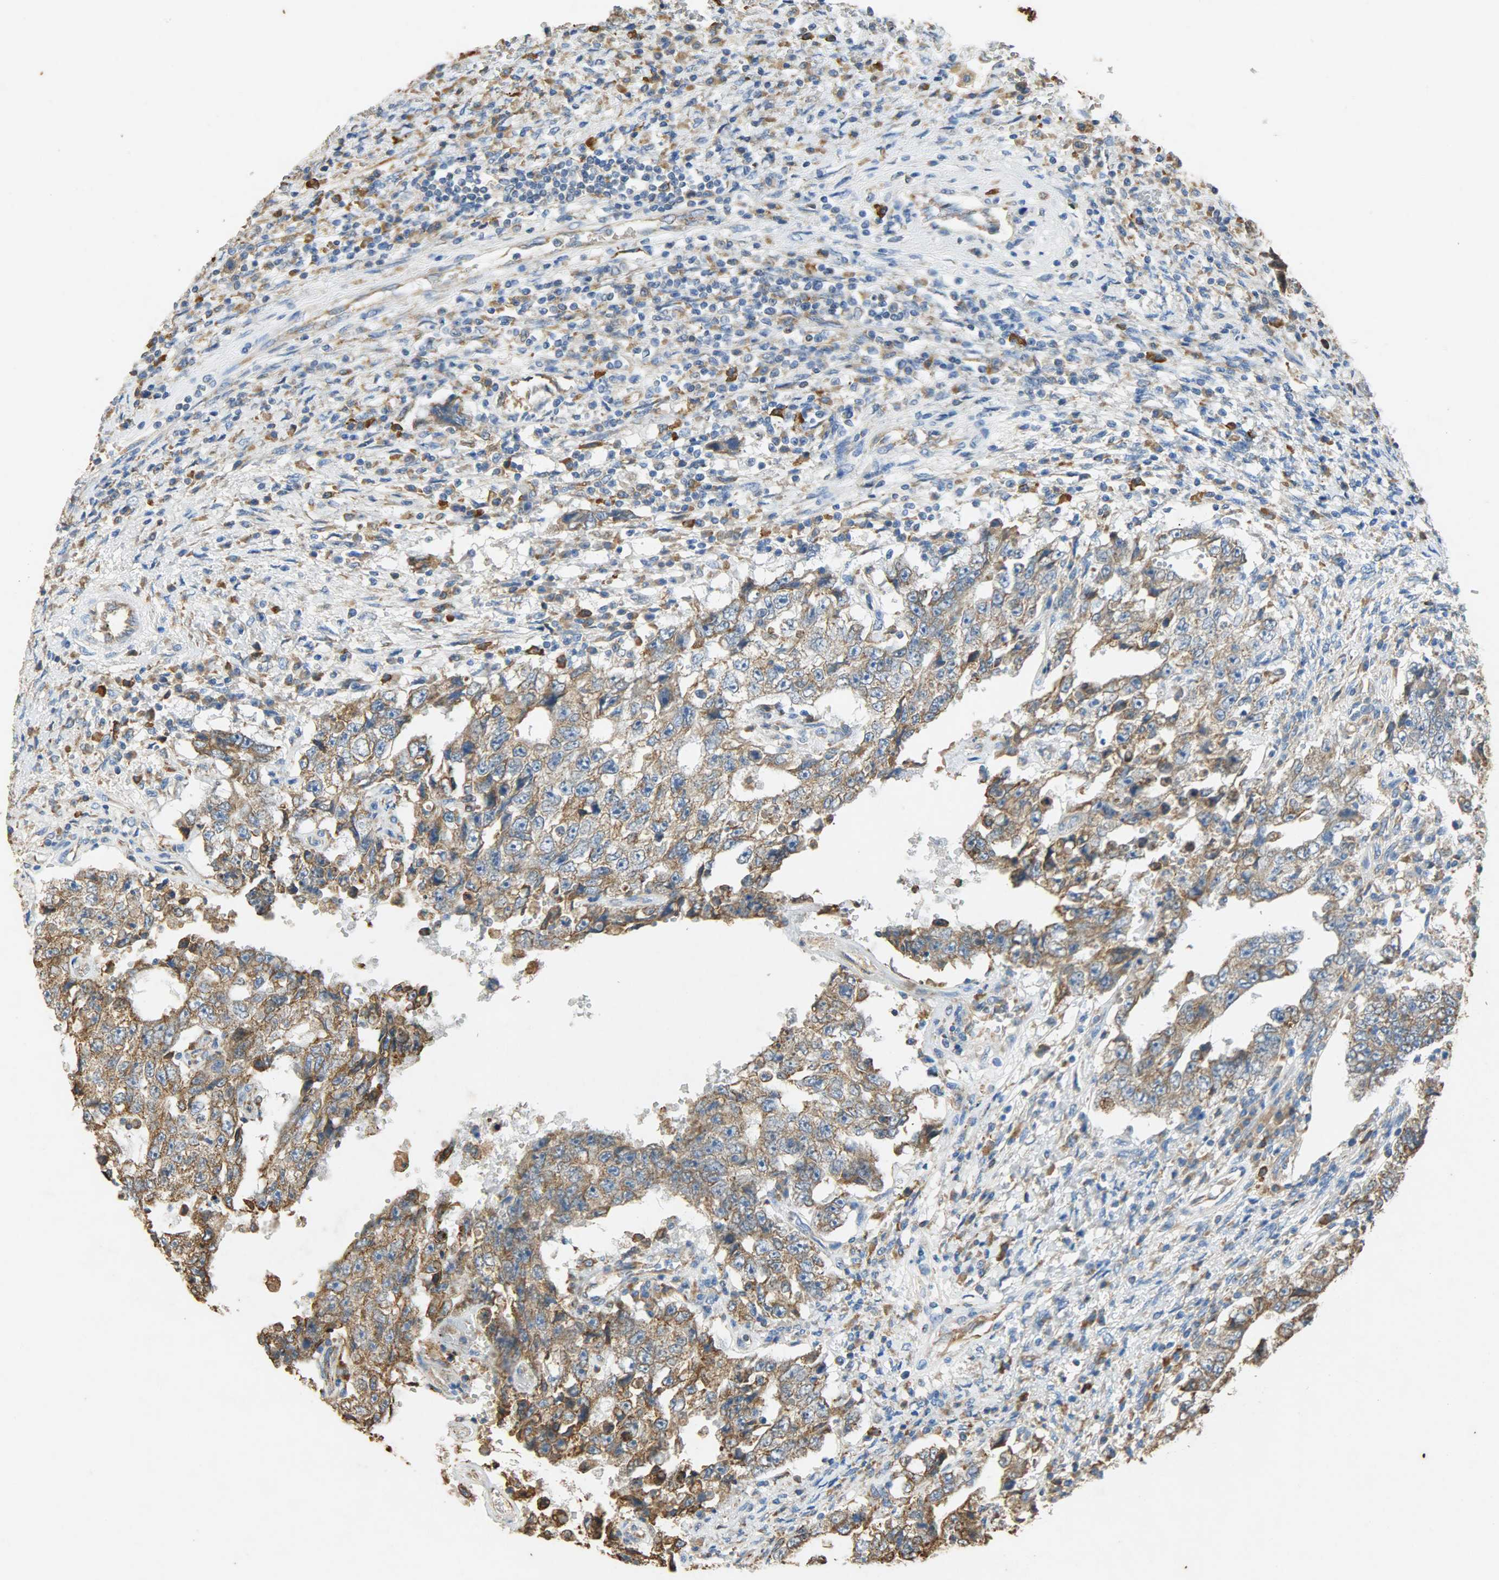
{"staining": {"intensity": "moderate", "quantity": ">75%", "location": "cytoplasmic/membranous"}, "tissue": "testis cancer", "cell_type": "Tumor cells", "image_type": "cancer", "snomed": [{"axis": "morphology", "description": "Carcinoma, Embryonal, NOS"}, {"axis": "topography", "description": "Testis"}], "caption": "Tumor cells exhibit moderate cytoplasmic/membranous expression in about >75% of cells in embryonal carcinoma (testis).", "gene": "HSPA5", "patient": {"sex": "male", "age": 26}}